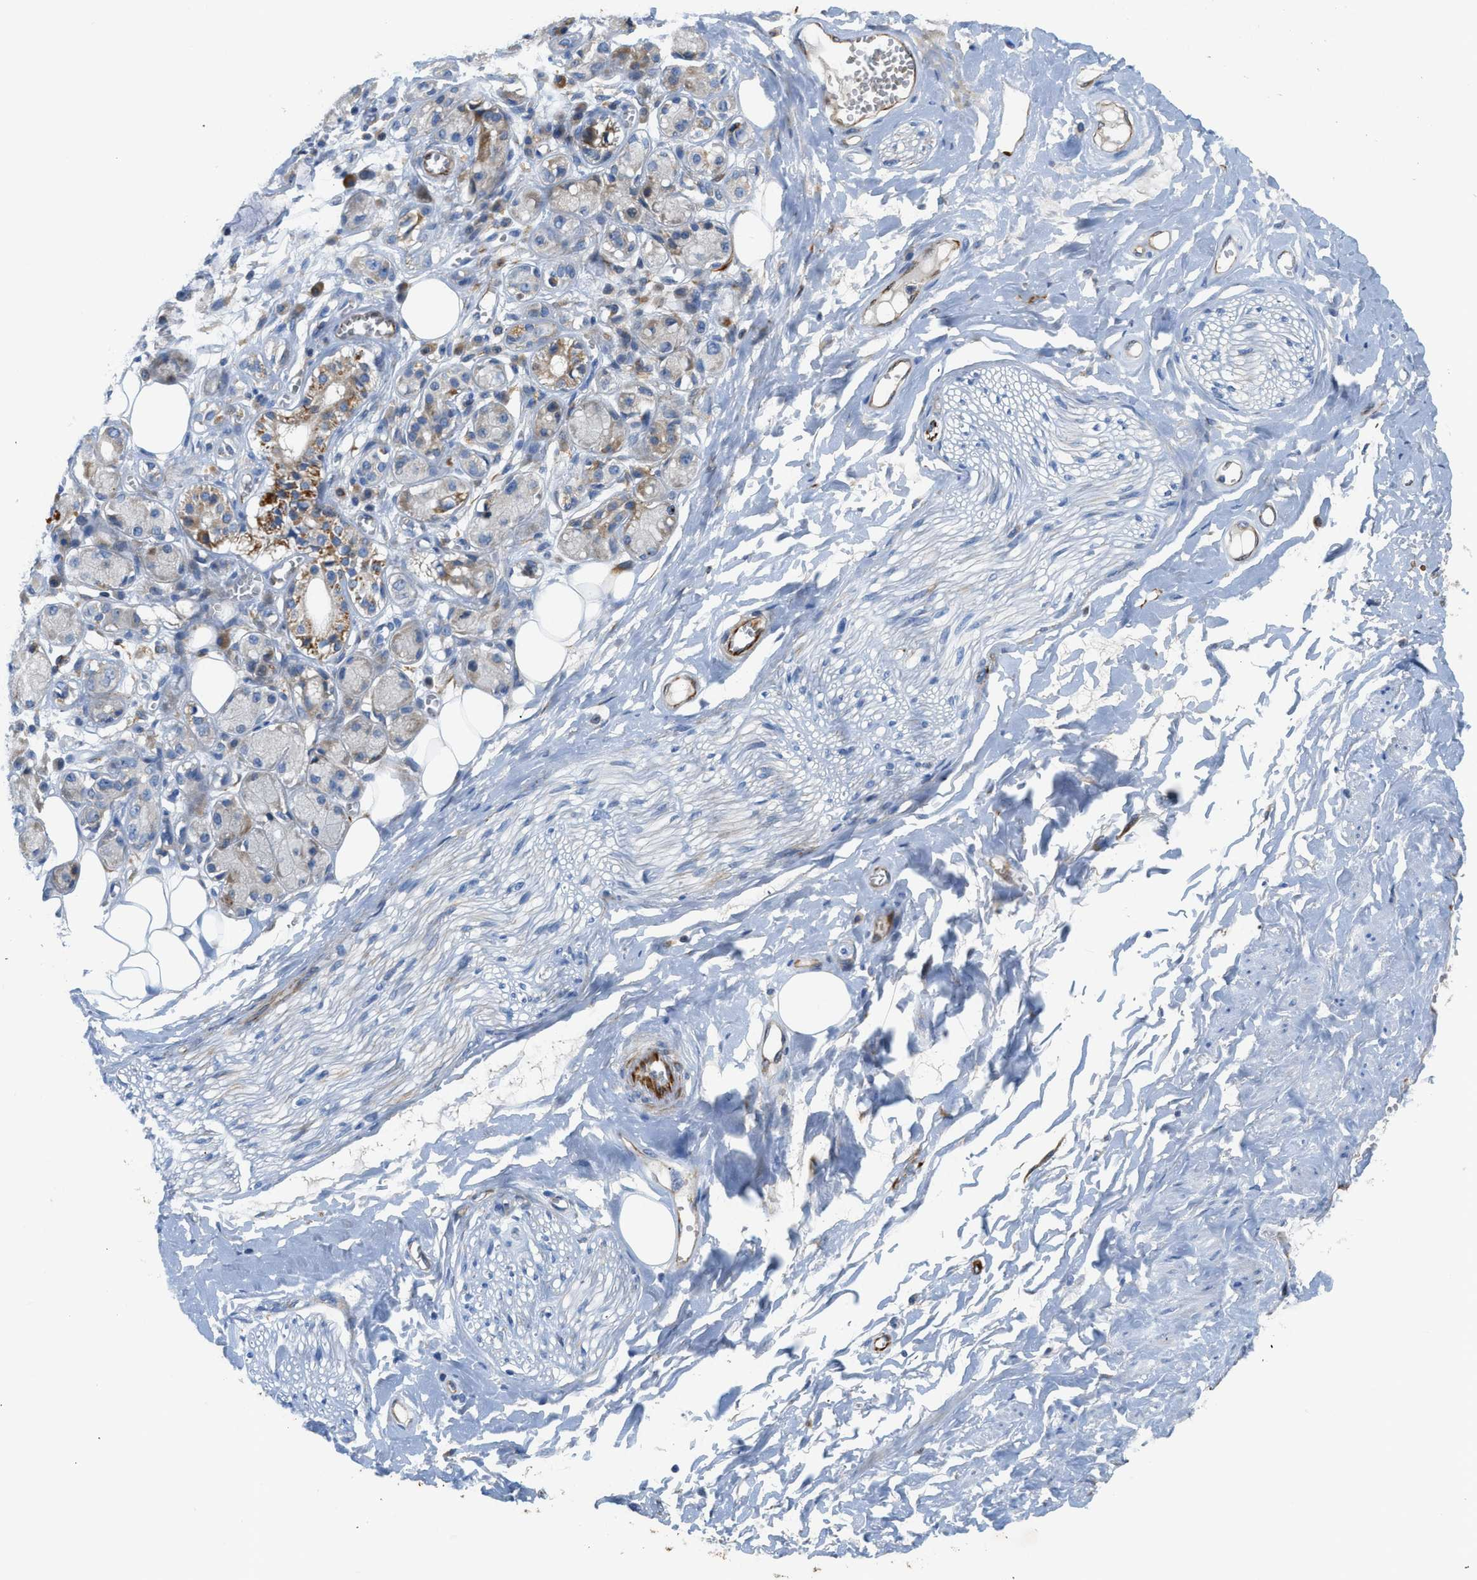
{"staining": {"intensity": "negative", "quantity": "none", "location": "none"}, "tissue": "adipose tissue", "cell_type": "Adipocytes", "image_type": "normal", "snomed": [{"axis": "morphology", "description": "Normal tissue, NOS"}, {"axis": "morphology", "description": "Inflammation, NOS"}, {"axis": "topography", "description": "Salivary gland"}, {"axis": "topography", "description": "Peripheral nerve tissue"}], "caption": "DAB immunohistochemical staining of unremarkable adipose tissue reveals no significant expression in adipocytes.", "gene": "ZNF831", "patient": {"sex": "female", "age": 75}}